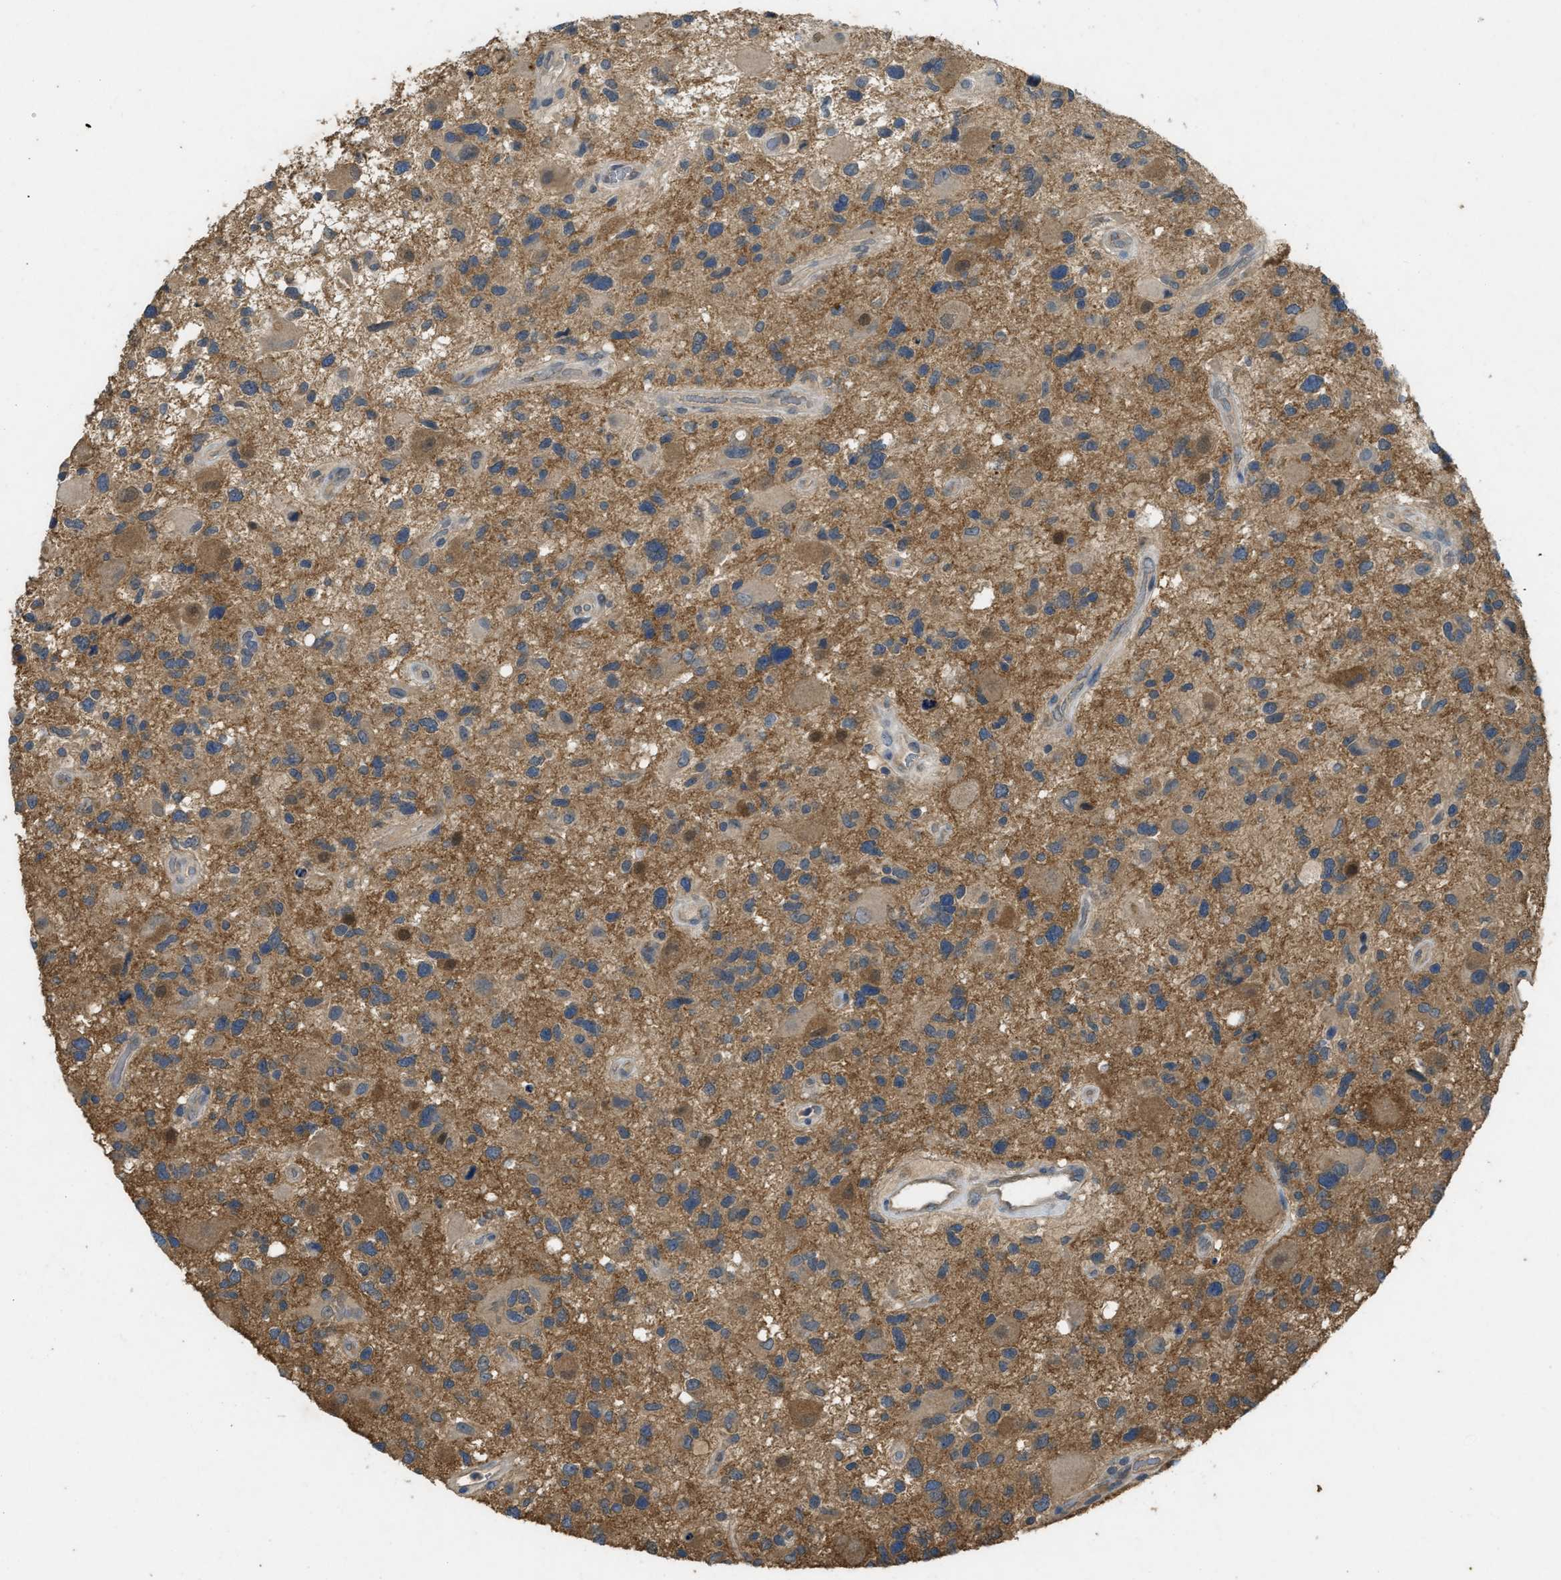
{"staining": {"intensity": "moderate", "quantity": ">75%", "location": "cytoplasmic/membranous"}, "tissue": "glioma", "cell_type": "Tumor cells", "image_type": "cancer", "snomed": [{"axis": "morphology", "description": "Glioma, malignant, High grade"}, {"axis": "topography", "description": "Brain"}], "caption": "About >75% of tumor cells in human glioma reveal moderate cytoplasmic/membranous protein staining as visualized by brown immunohistochemical staining.", "gene": "PPP3CA", "patient": {"sex": "male", "age": 33}}